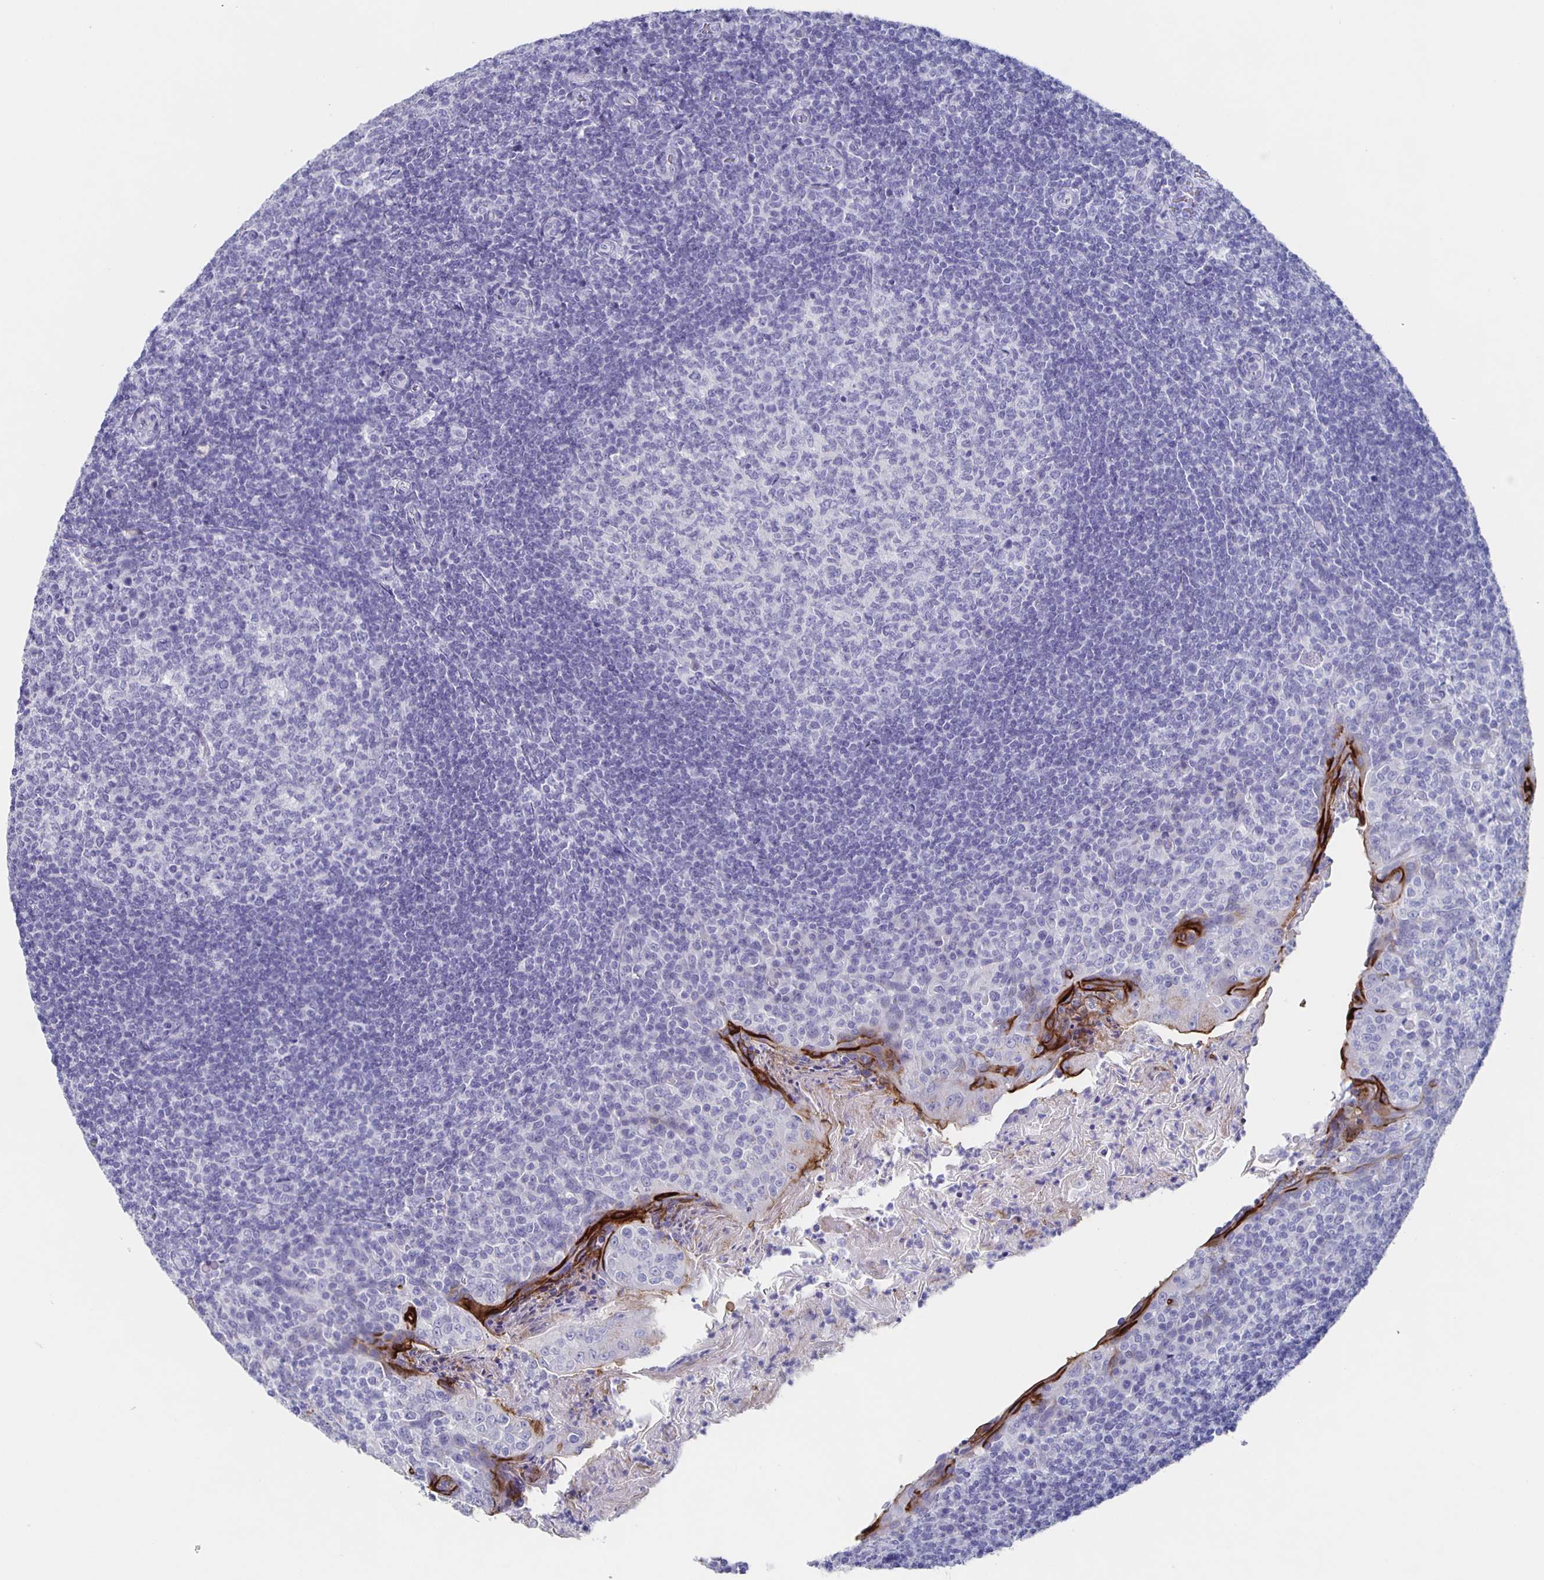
{"staining": {"intensity": "negative", "quantity": "none", "location": "none"}, "tissue": "tonsil", "cell_type": "Germinal center cells", "image_type": "normal", "snomed": [{"axis": "morphology", "description": "Normal tissue, NOS"}, {"axis": "topography", "description": "Tonsil"}], "caption": "DAB (3,3'-diaminobenzidine) immunohistochemical staining of unremarkable tonsil exhibits no significant expression in germinal center cells.", "gene": "SLC34A2", "patient": {"sex": "female", "age": 10}}